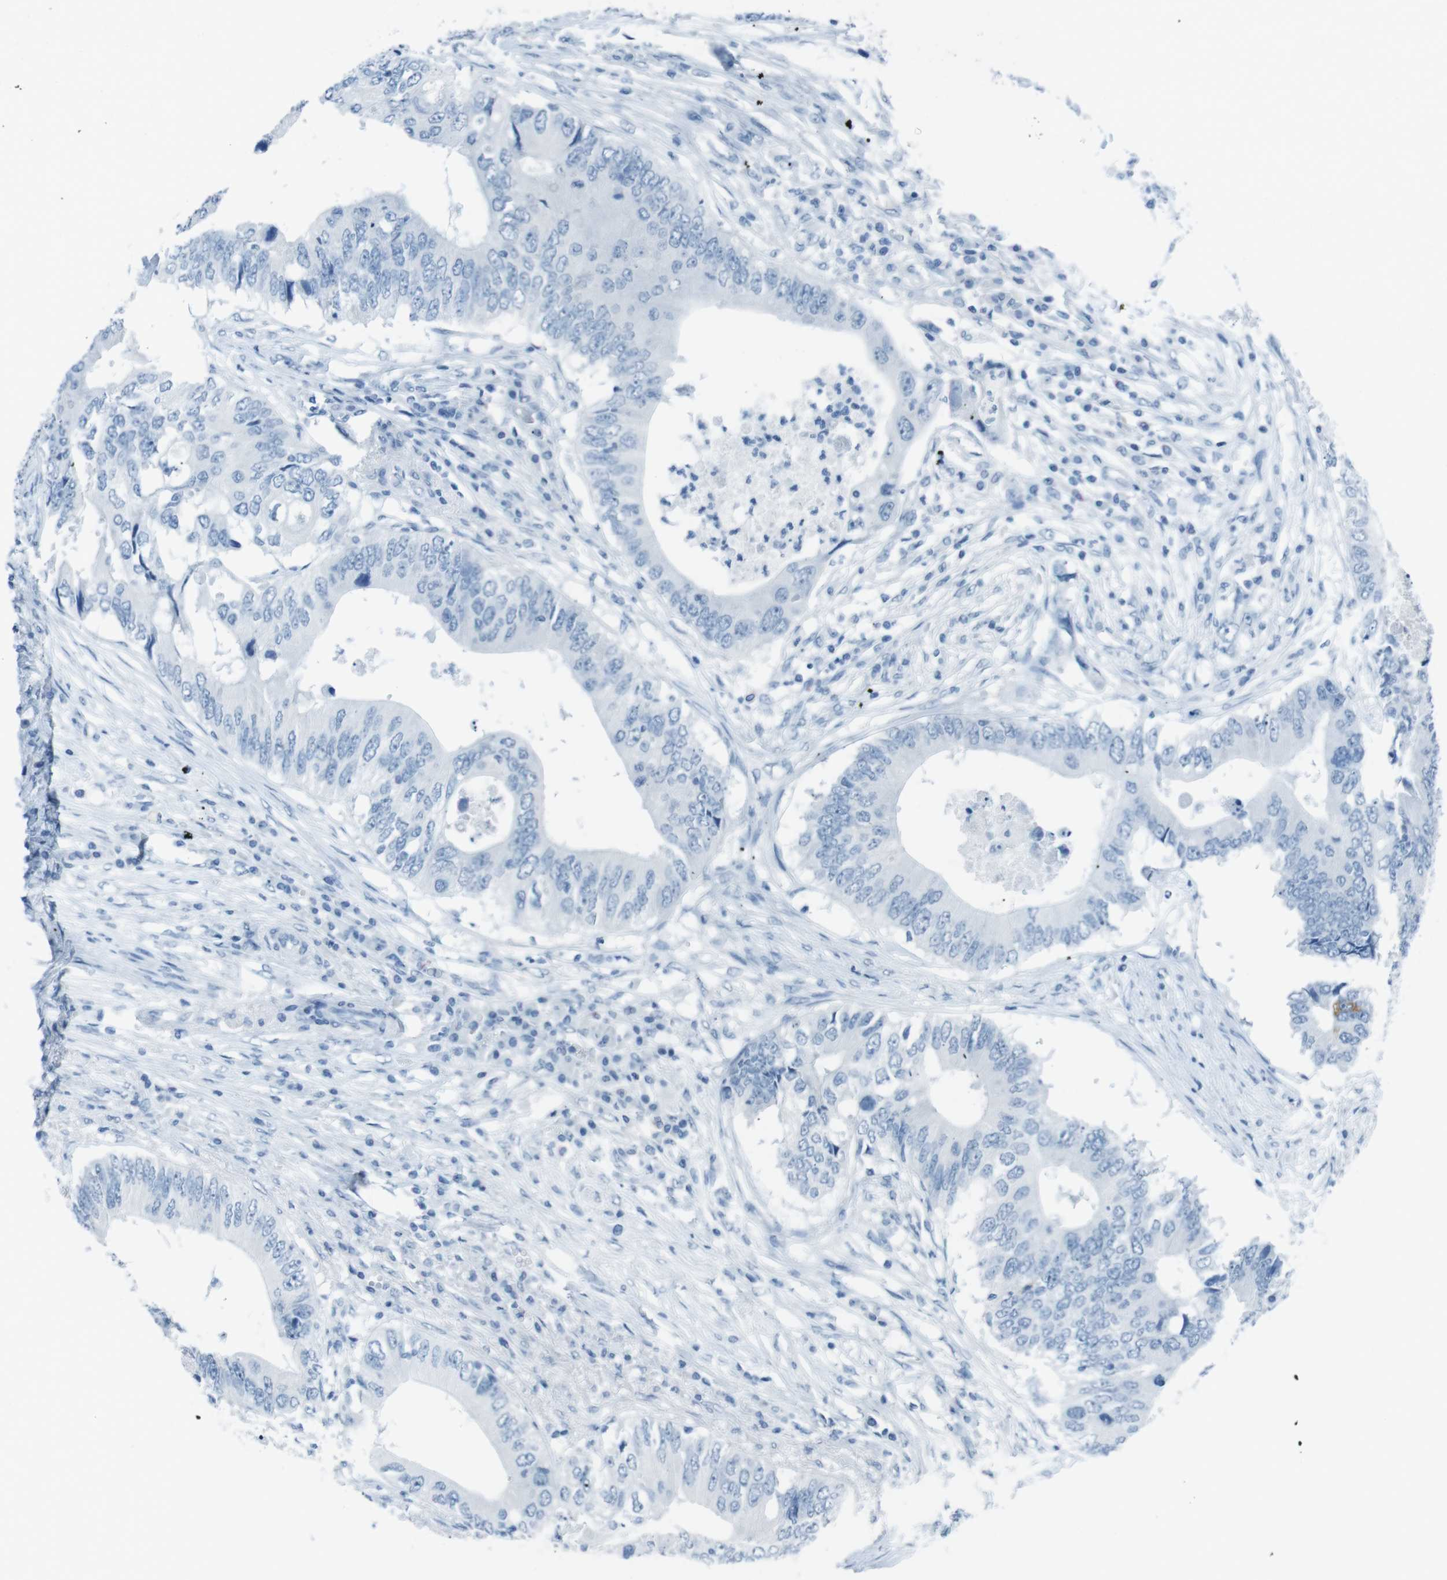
{"staining": {"intensity": "negative", "quantity": "none", "location": "none"}, "tissue": "colorectal cancer", "cell_type": "Tumor cells", "image_type": "cancer", "snomed": [{"axis": "morphology", "description": "Adenocarcinoma, NOS"}, {"axis": "topography", "description": "Colon"}], "caption": "Immunohistochemical staining of human colorectal cancer reveals no significant expression in tumor cells.", "gene": "TMEM207", "patient": {"sex": "male", "age": 71}}